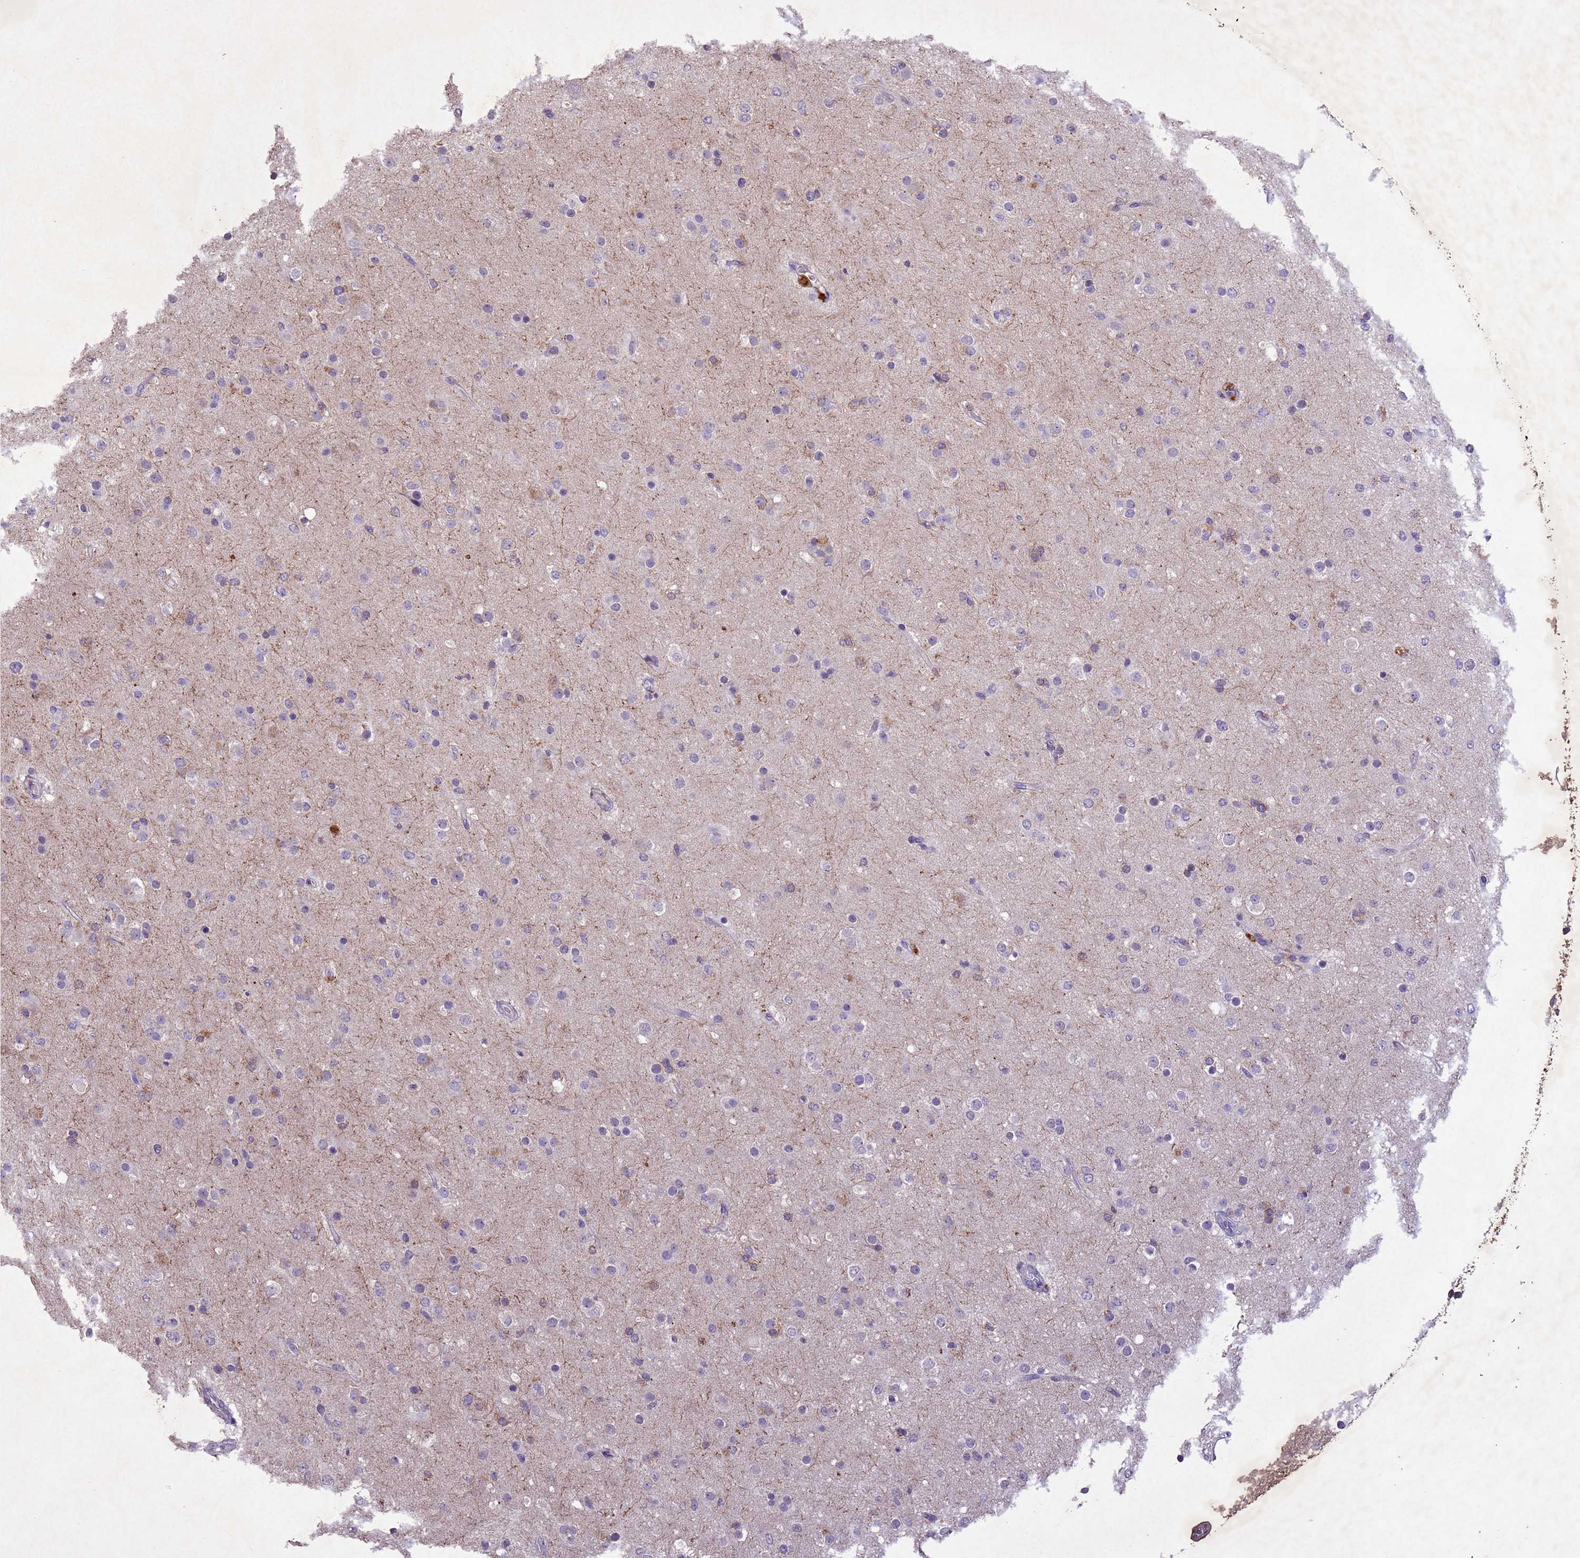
{"staining": {"intensity": "moderate", "quantity": "<25%", "location": "cytoplasmic/membranous"}, "tissue": "glioma", "cell_type": "Tumor cells", "image_type": "cancer", "snomed": [{"axis": "morphology", "description": "Glioma, malignant, Low grade"}, {"axis": "topography", "description": "Brain"}], "caption": "Immunohistochemical staining of human glioma demonstrates low levels of moderate cytoplasmic/membranous positivity in about <25% of tumor cells.", "gene": "NLRP11", "patient": {"sex": "male", "age": 65}}